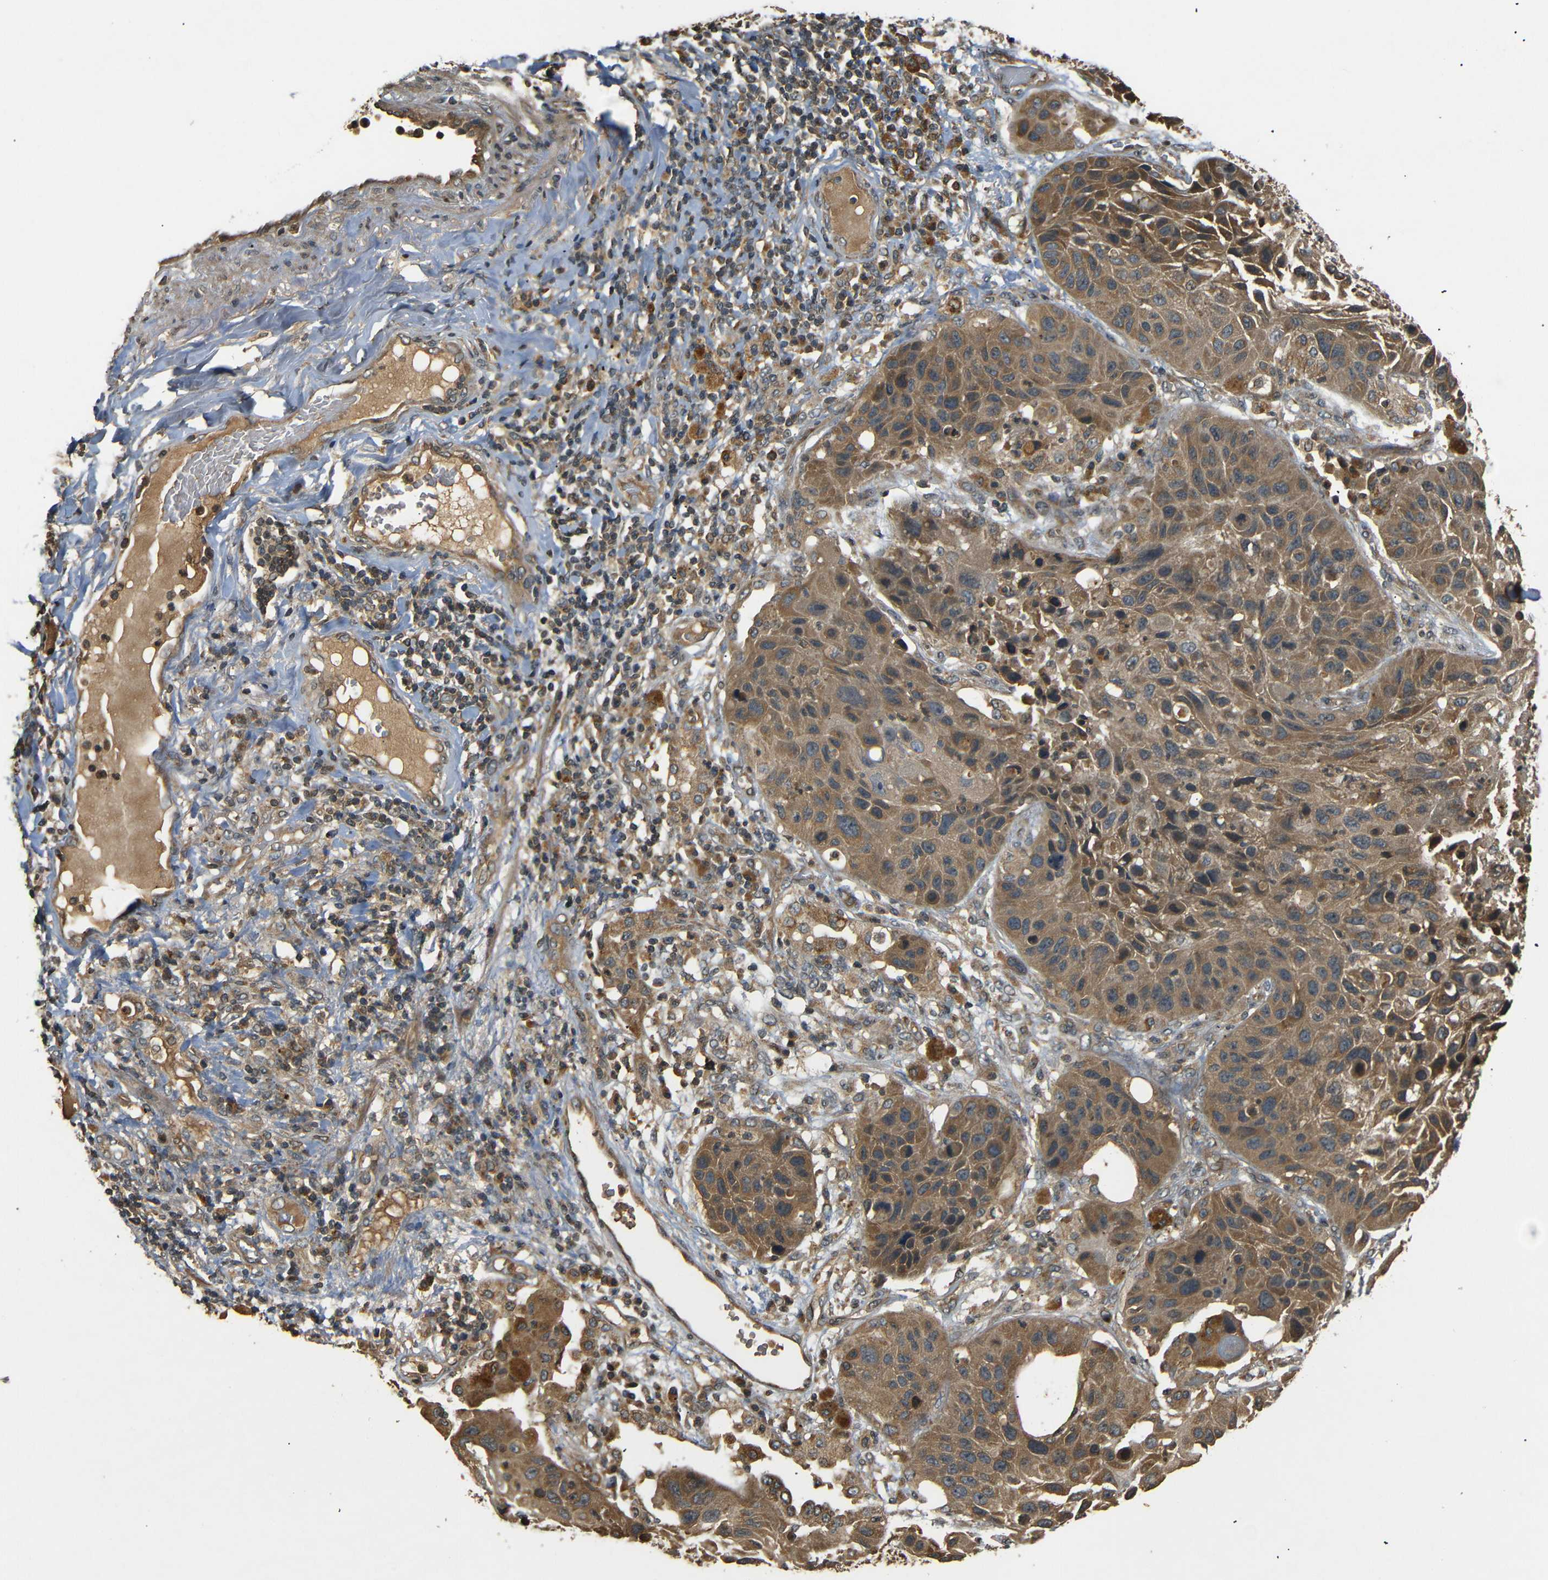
{"staining": {"intensity": "moderate", "quantity": ">75%", "location": "cytoplasmic/membranous"}, "tissue": "lung cancer", "cell_type": "Tumor cells", "image_type": "cancer", "snomed": [{"axis": "morphology", "description": "Squamous cell carcinoma, NOS"}, {"axis": "topography", "description": "Lung"}], "caption": "High-power microscopy captured an IHC photomicrograph of squamous cell carcinoma (lung), revealing moderate cytoplasmic/membranous positivity in approximately >75% of tumor cells. The protein is shown in brown color, while the nuclei are stained blue.", "gene": "TANK", "patient": {"sex": "male", "age": 57}}